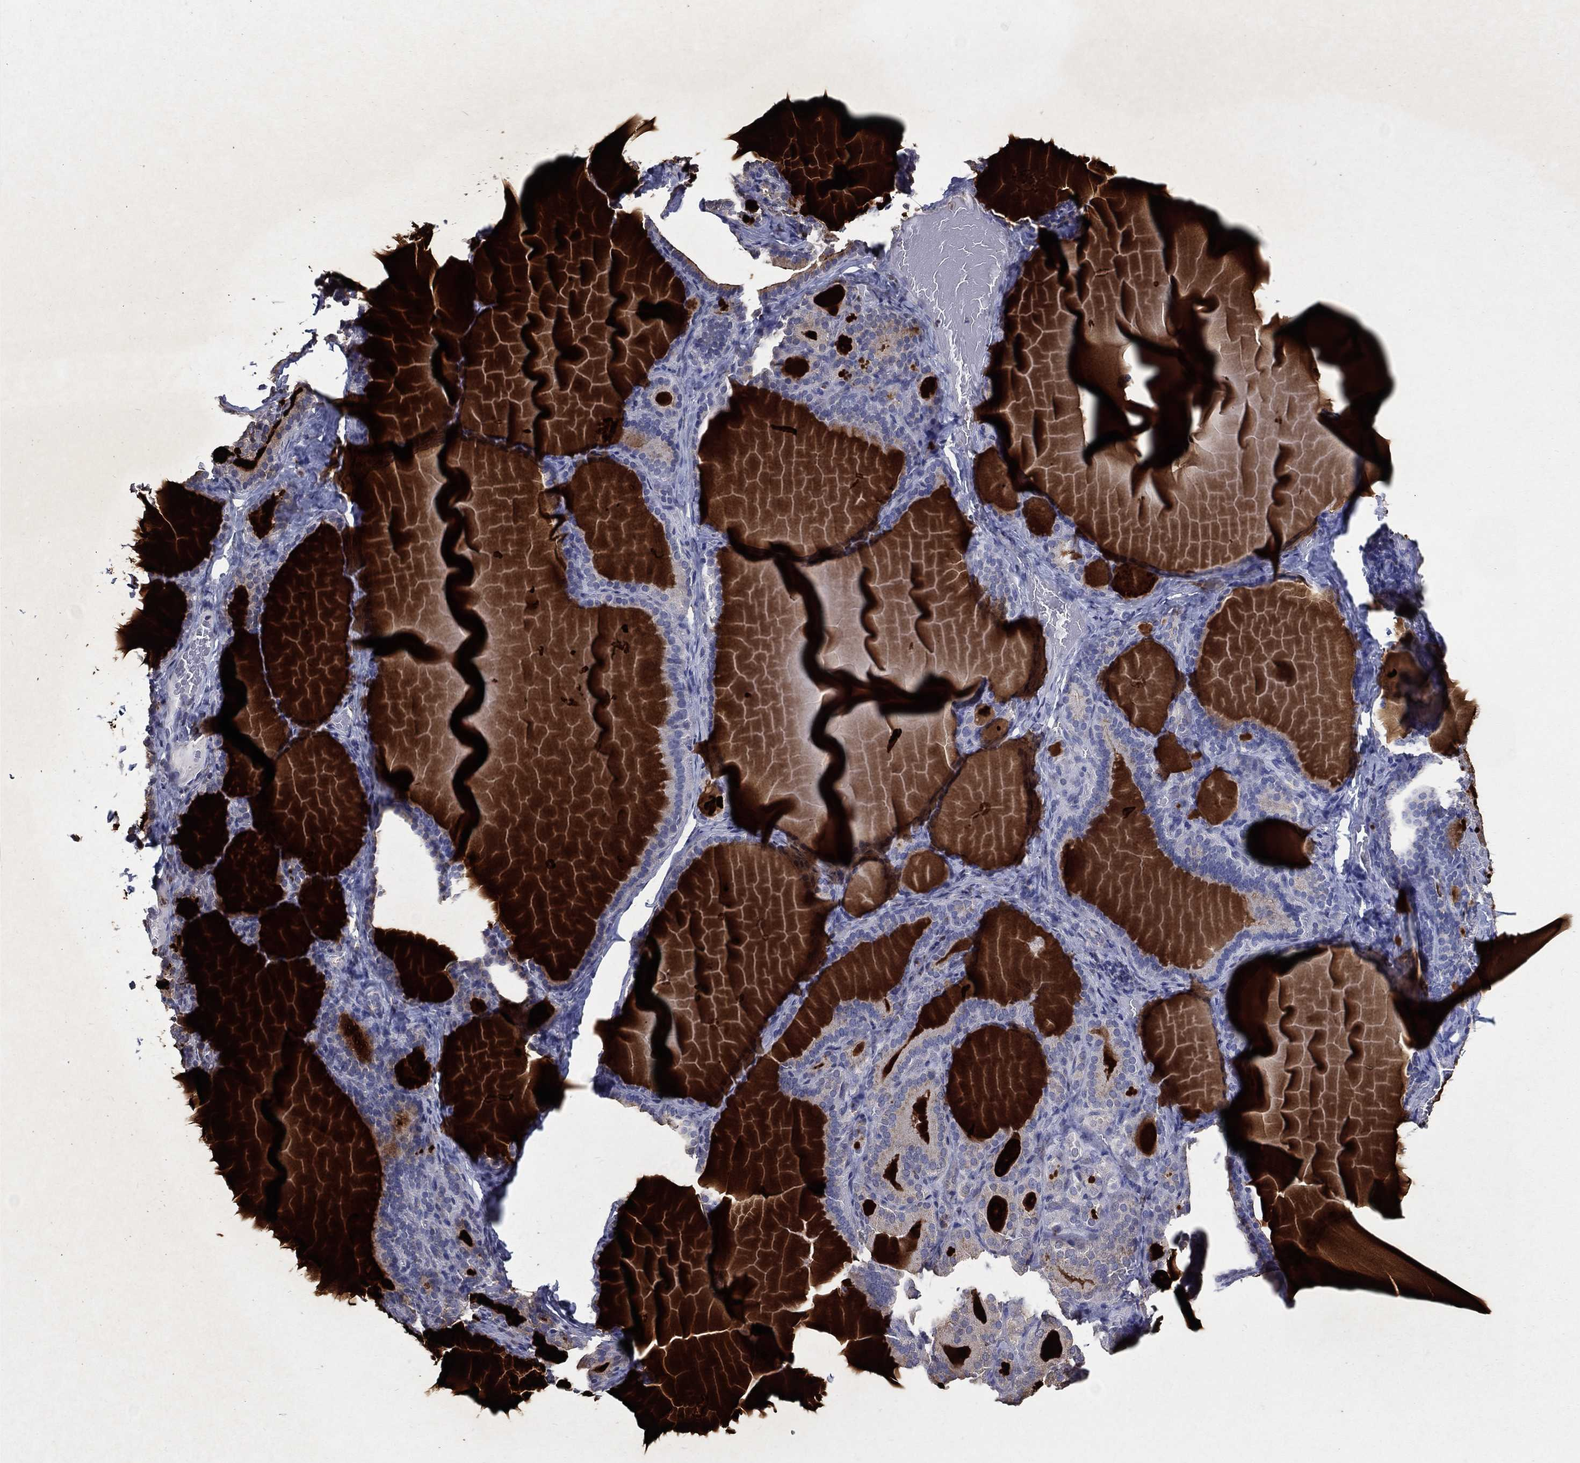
{"staining": {"intensity": "negative", "quantity": "none", "location": "none"}, "tissue": "thyroid gland", "cell_type": "Glandular cells", "image_type": "normal", "snomed": [{"axis": "morphology", "description": "Normal tissue, NOS"}, {"axis": "morphology", "description": "Hyperplasia, NOS"}, {"axis": "topography", "description": "Thyroid gland"}], "caption": "This is an immunohistochemistry (IHC) photomicrograph of normal human thyroid gland. There is no staining in glandular cells.", "gene": "GPR183", "patient": {"sex": "female", "age": 27}}